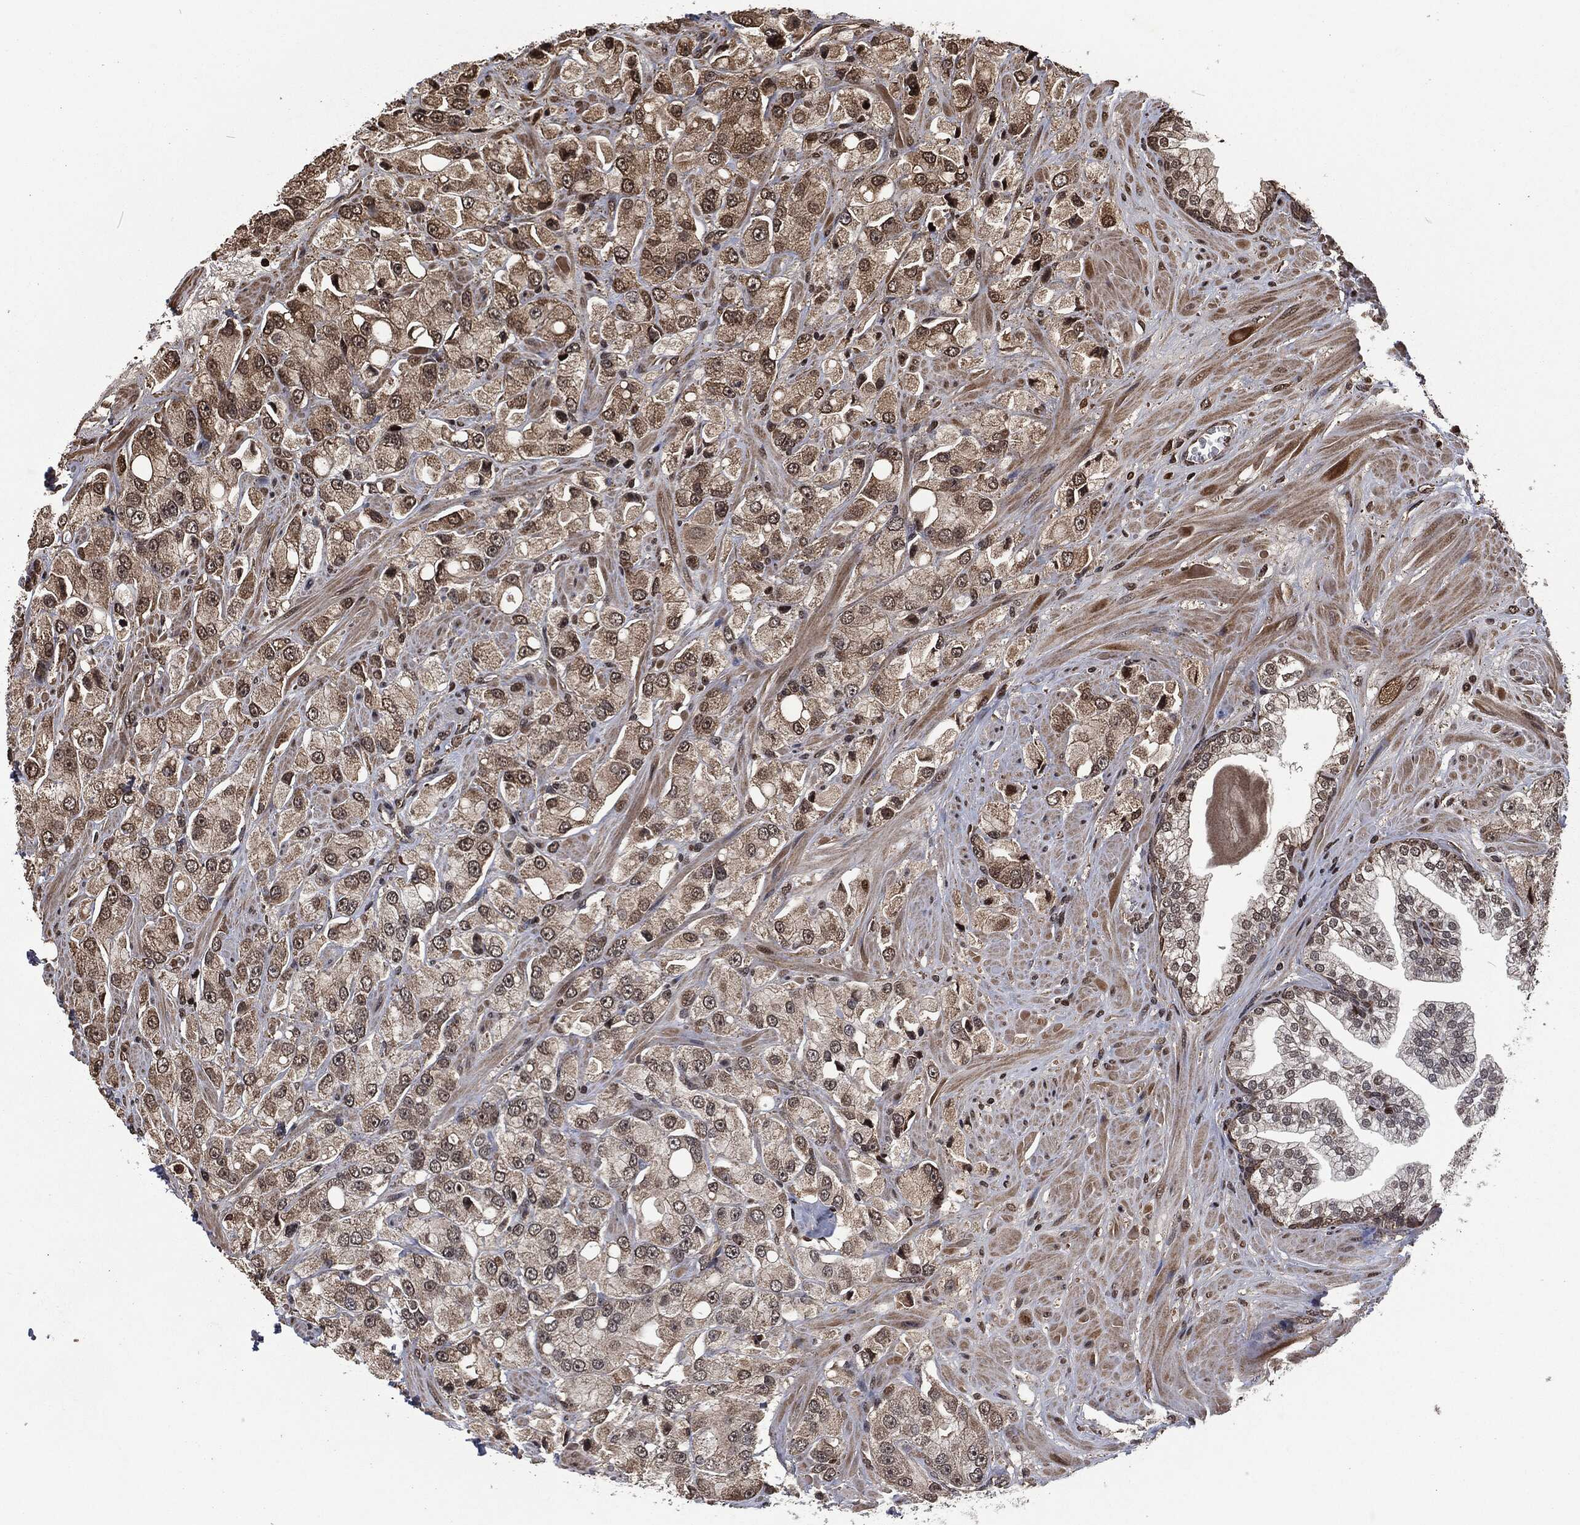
{"staining": {"intensity": "moderate", "quantity": "<25%", "location": "cytoplasmic/membranous,nuclear"}, "tissue": "prostate cancer", "cell_type": "Tumor cells", "image_type": "cancer", "snomed": [{"axis": "morphology", "description": "Adenocarcinoma, NOS"}, {"axis": "topography", "description": "Prostate and seminal vesicle, NOS"}, {"axis": "topography", "description": "Prostate"}], "caption": "Adenocarcinoma (prostate) stained for a protein (brown) shows moderate cytoplasmic/membranous and nuclear positive expression in approximately <25% of tumor cells.", "gene": "SNAI1", "patient": {"sex": "male", "age": 64}}